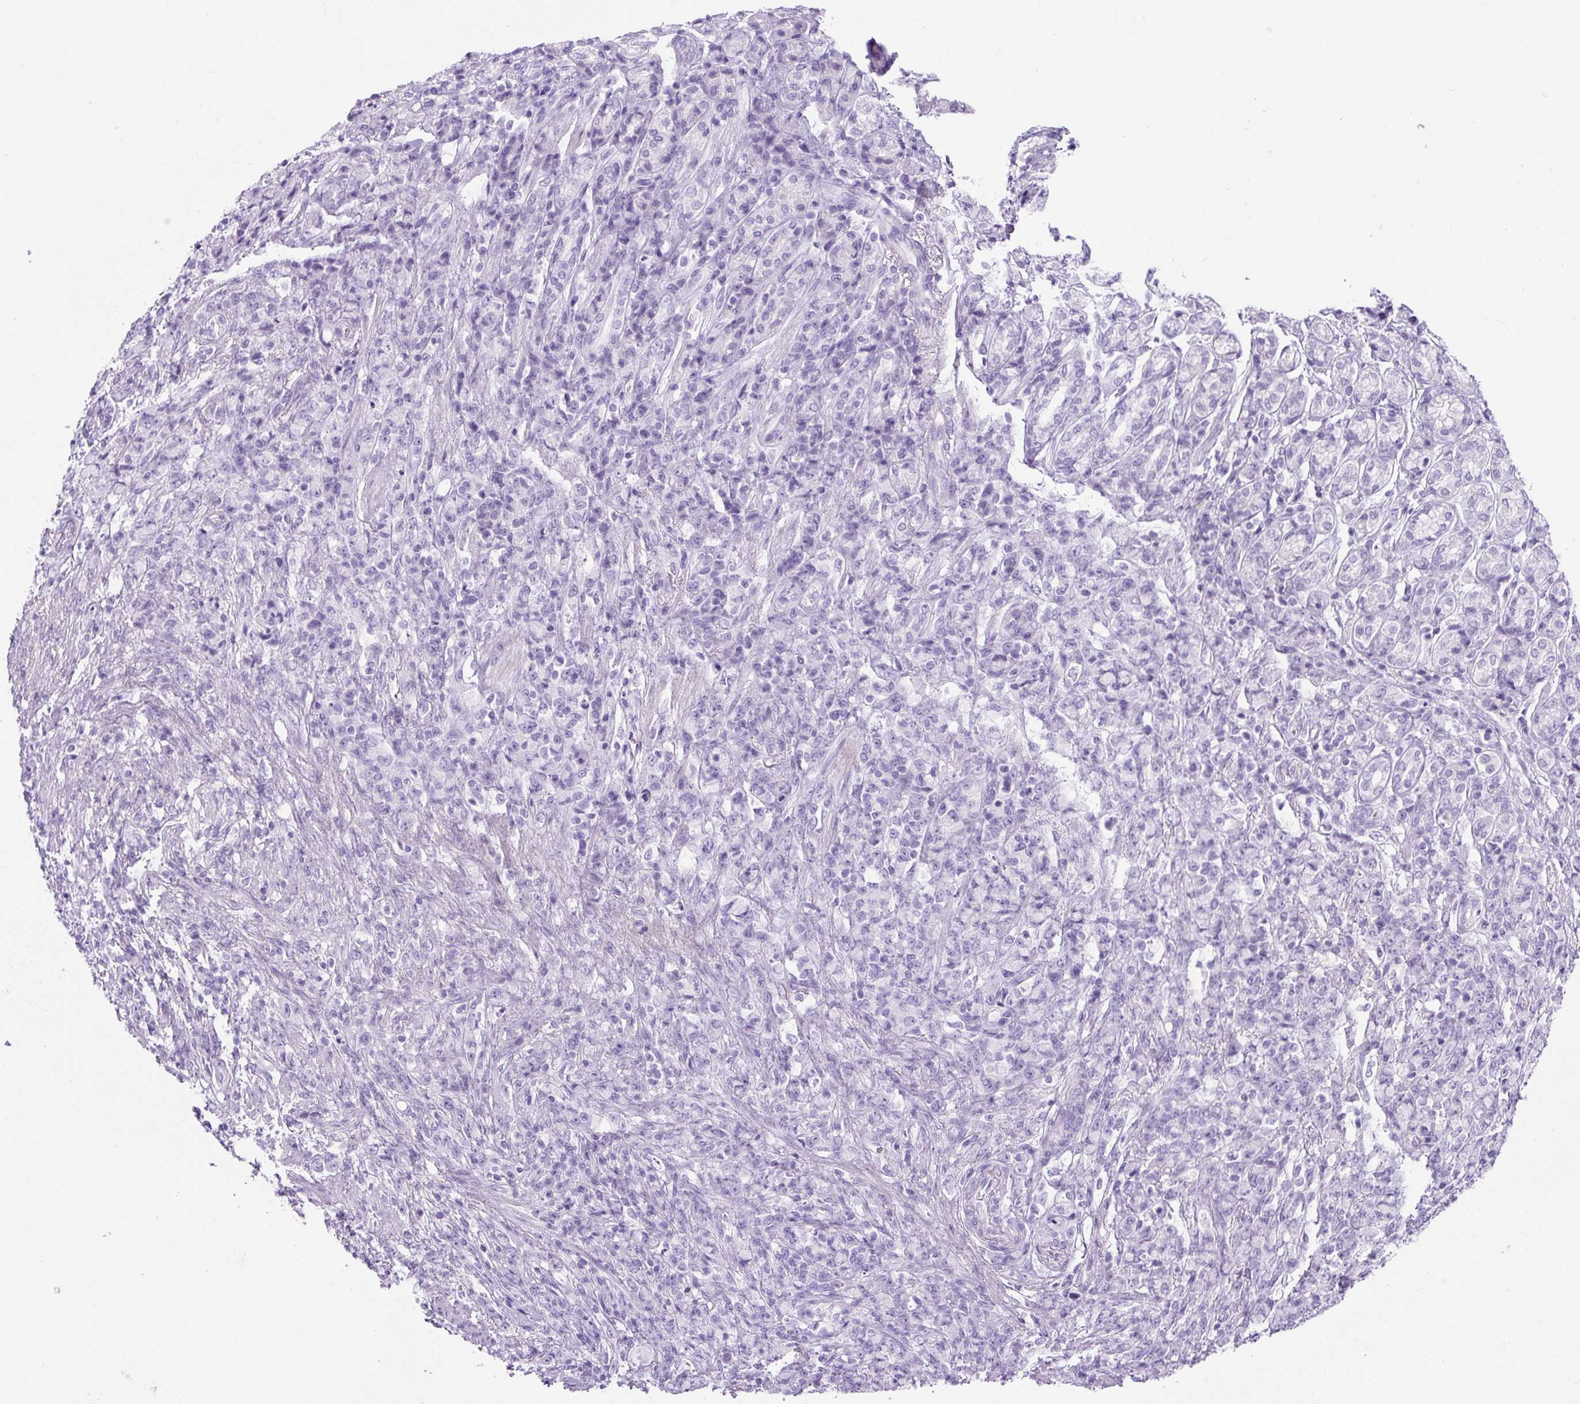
{"staining": {"intensity": "negative", "quantity": "none", "location": "none"}, "tissue": "stomach cancer", "cell_type": "Tumor cells", "image_type": "cancer", "snomed": [{"axis": "morphology", "description": "Adenocarcinoma, NOS"}, {"axis": "topography", "description": "Stomach"}], "caption": "Tumor cells show no significant protein positivity in stomach cancer. Brightfield microscopy of immunohistochemistry stained with DAB (3,3'-diaminobenzidine) (brown) and hematoxylin (blue), captured at high magnification.", "gene": "RSPO4", "patient": {"sex": "female", "age": 79}}